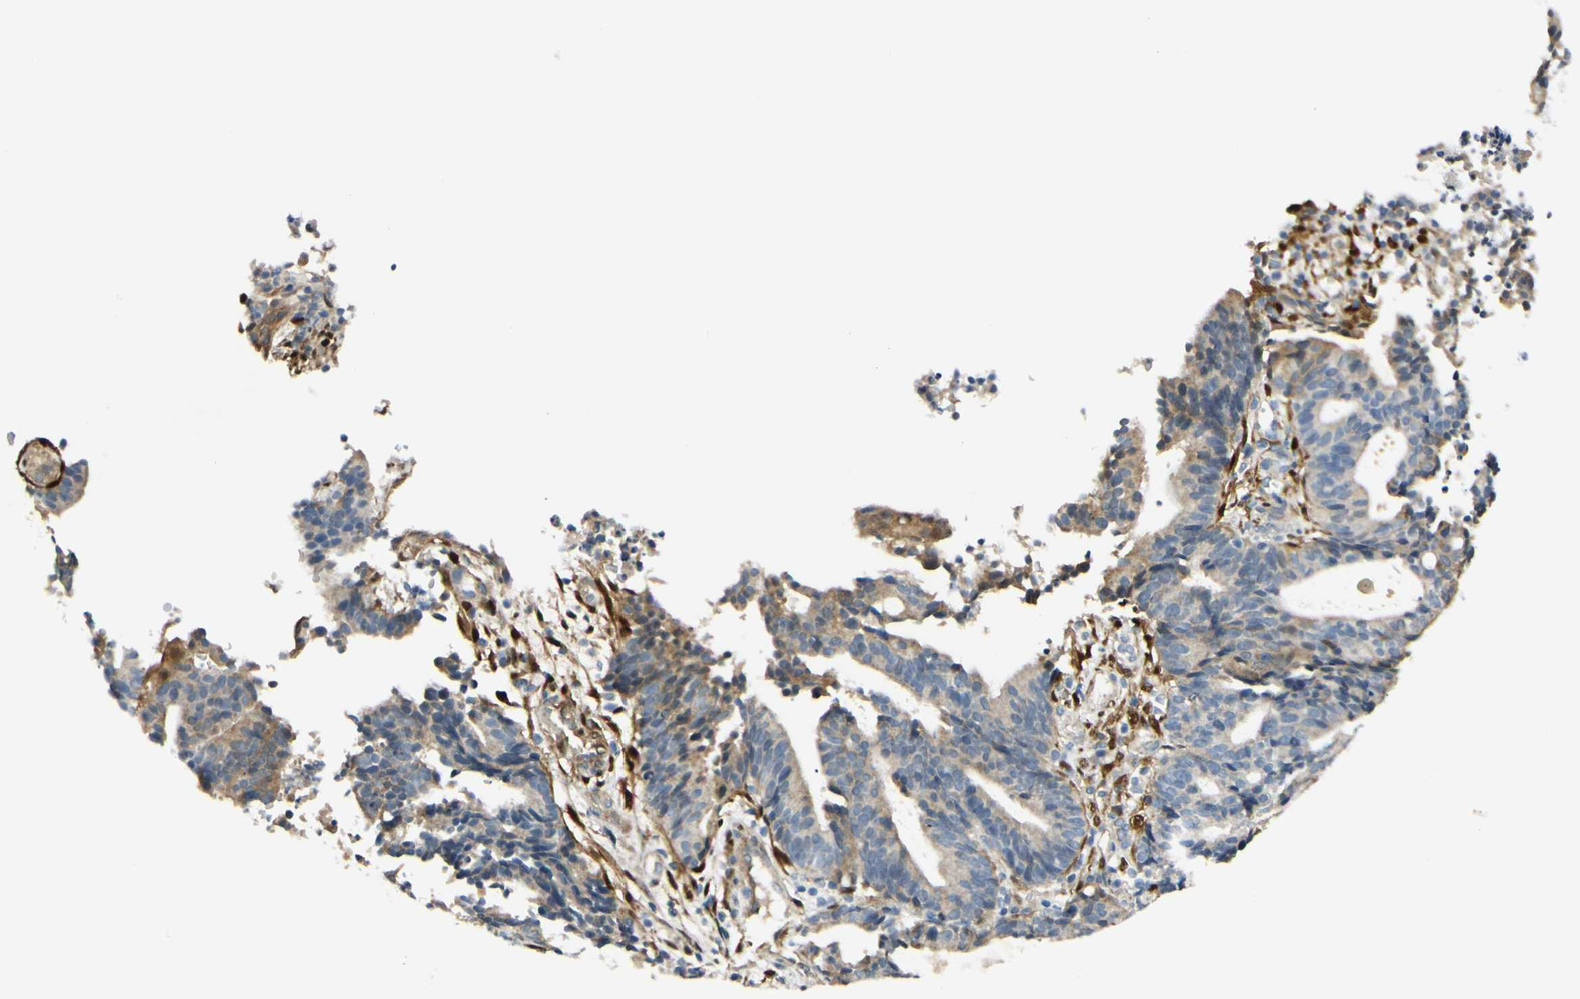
{"staining": {"intensity": "moderate", "quantity": "<25%", "location": "cytoplasmic/membranous"}, "tissue": "endometrial cancer", "cell_type": "Tumor cells", "image_type": "cancer", "snomed": [{"axis": "morphology", "description": "Adenocarcinoma, NOS"}, {"axis": "topography", "description": "Uterus"}], "caption": "Human endometrial cancer stained with a protein marker exhibits moderate staining in tumor cells.", "gene": "FHL2", "patient": {"sex": "female", "age": 83}}